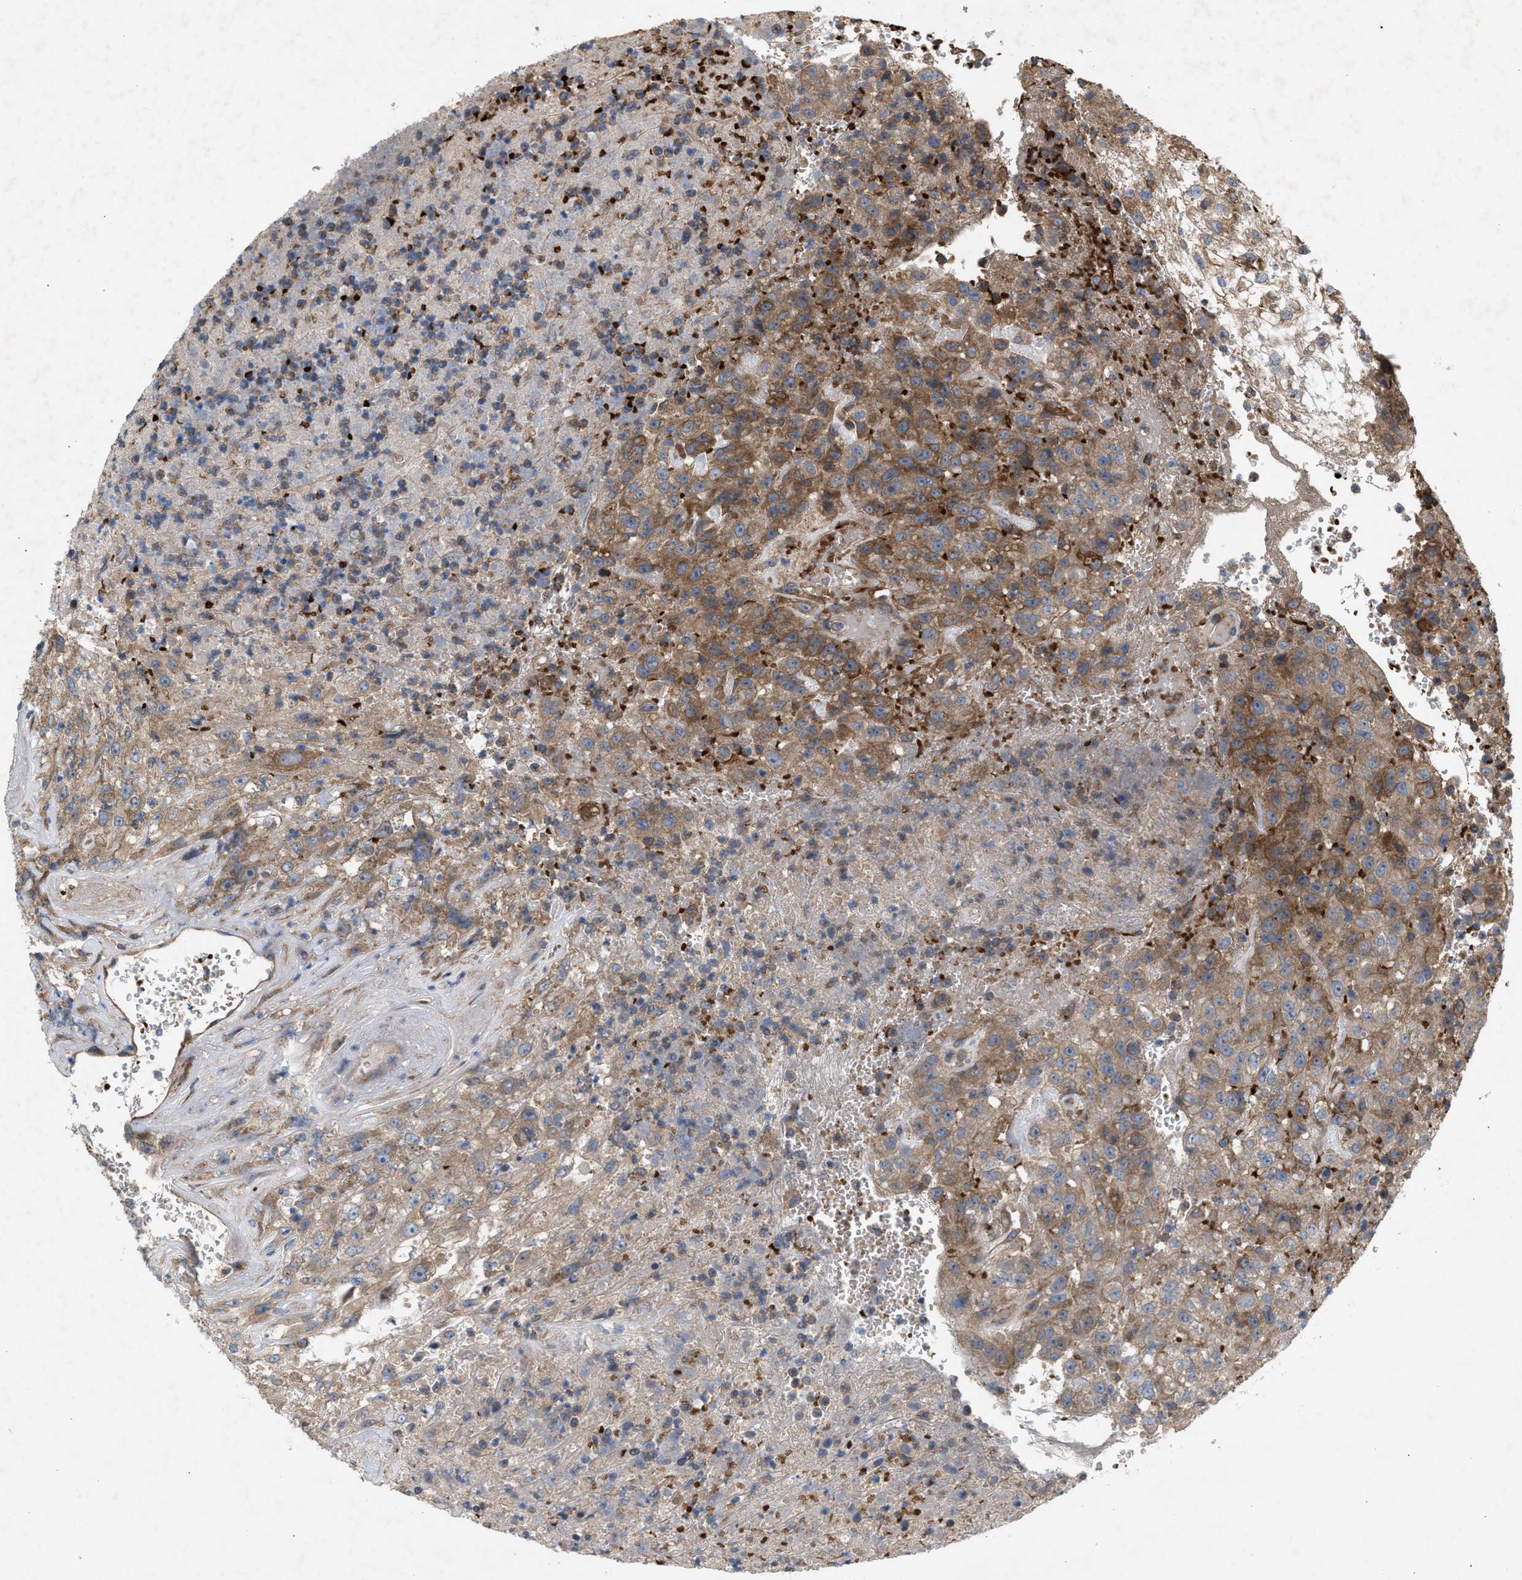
{"staining": {"intensity": "moderate", "quantity": "25%-75%", "location": "cytoplasmic/membranous"}, "tissue": "urothelial cancer", "cell_type": "Tumor cells", "image_type": "cancer", "snomed": [{"axis": "morphology", "description": "Urothelial carcinoma, High grade"}, {"axis": "topography", "description": "Urinary bladder"}], "caption": "An image showing moderate cytoplasmic/membranous staining in about 25%-75% of tumor cells in urothelial cancer, as visualized by brown immunohistochemical staining.", "gene": "GCC1", "patient": {"sex": "male", "age": 46}}